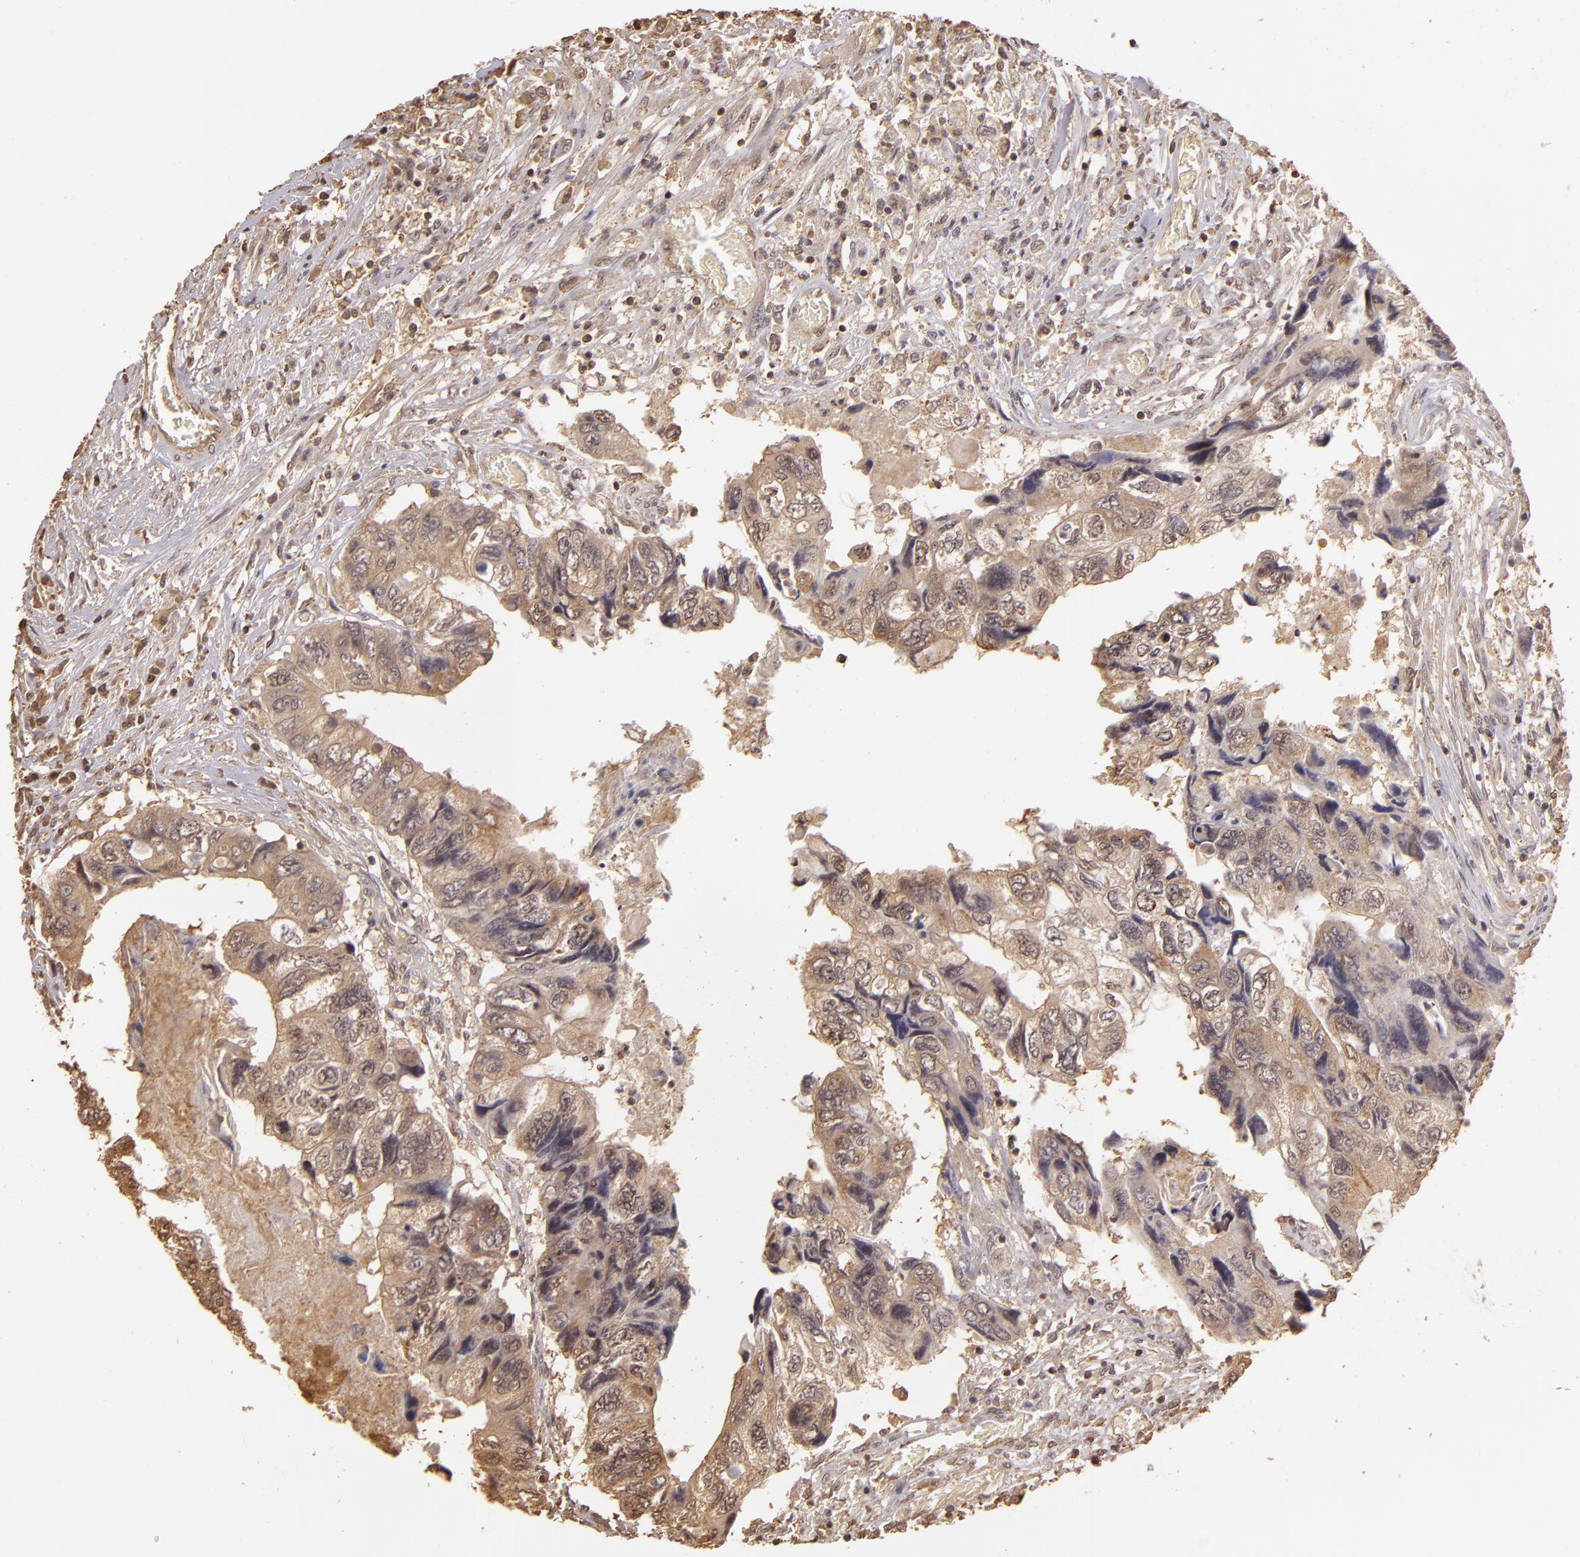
{"staining": {"intensity": "weak", "quantity": ">75%", "location": "cytoplasmic/membranous"}, "tissue": "colorectal cancer", "cell_type": "Tumor cells", "image_type": "cancer", "snomed": [{"axis": "morphology", "description": "Adenocarcinoma, NOS"}, {"axis": "topography", "description": "Rectum"}], "caption": "Colorectal cancer tissue shows weak cytoplasmic/membranous staining in approximately >75% of tumor cells, visualized by immunohistochemistry.", "gene": "ARPC2", "patient": {"sex": "female", "age": 82}}